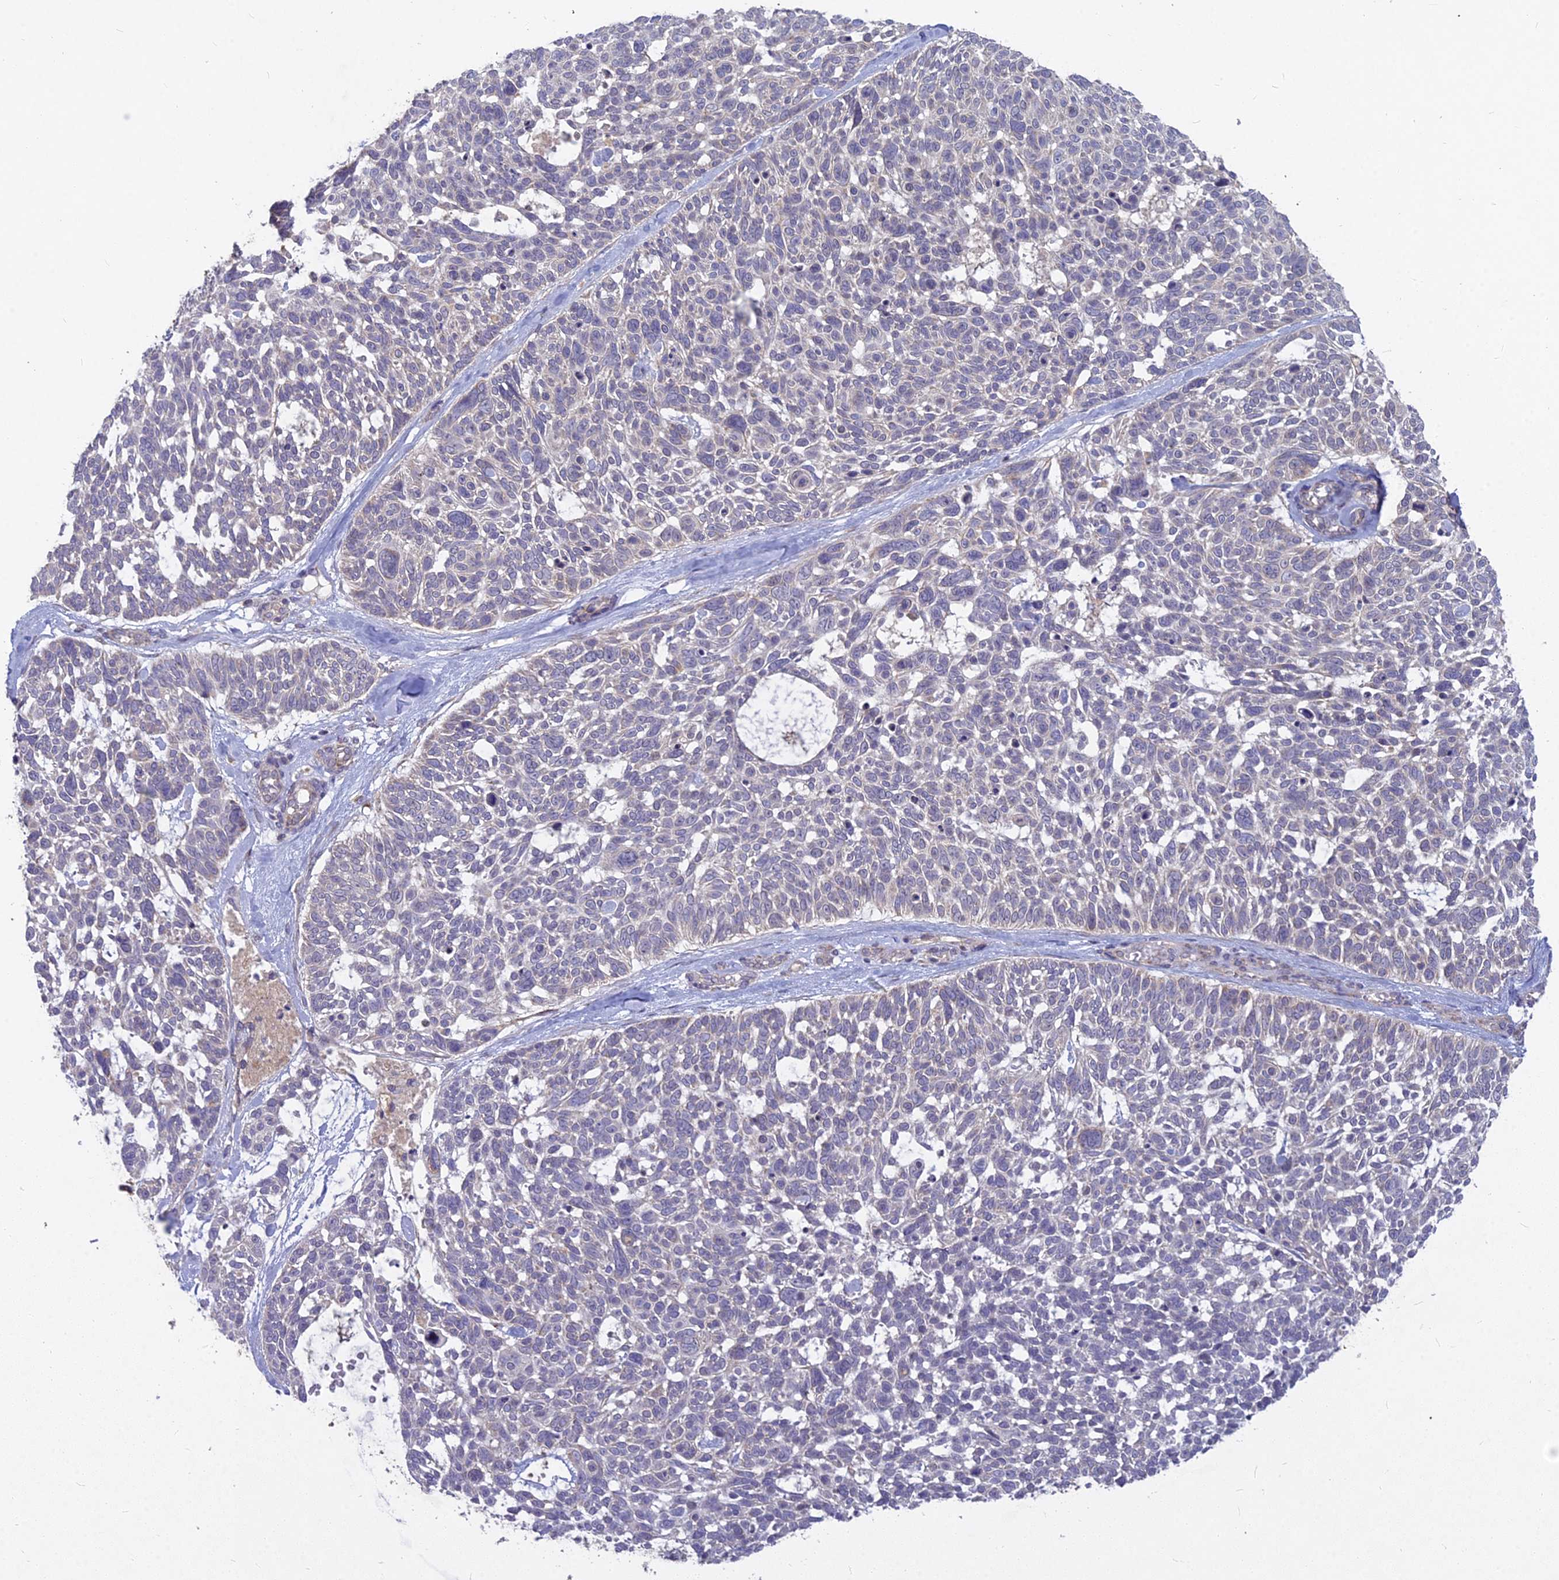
{"staining": {"intensity": "negative", "quantity": "none", "location": "none"}, "tissue": "skin cancer", "cell_type": "Tumor cells", "image_type": "cancer", "snomed": [{"axis": "morphology", "description": "Basal cell carcinoma"}, {"axis": "topography", "description": "Skin"}], "caption": "Immunohistochemistry (IHC) micrograph of neoplastic tissue: skin basal cell carcinoma stained with DAB (3,3'-diaminobenzidine) demonstrates no significant protein expression in tumor cells. (DAB (3,3'-diaminobenzidine) immunohistochemistry with hematoxylin counter stain).", "gene": "MICU2", "patient": {"sex": "male", "age": 88}}